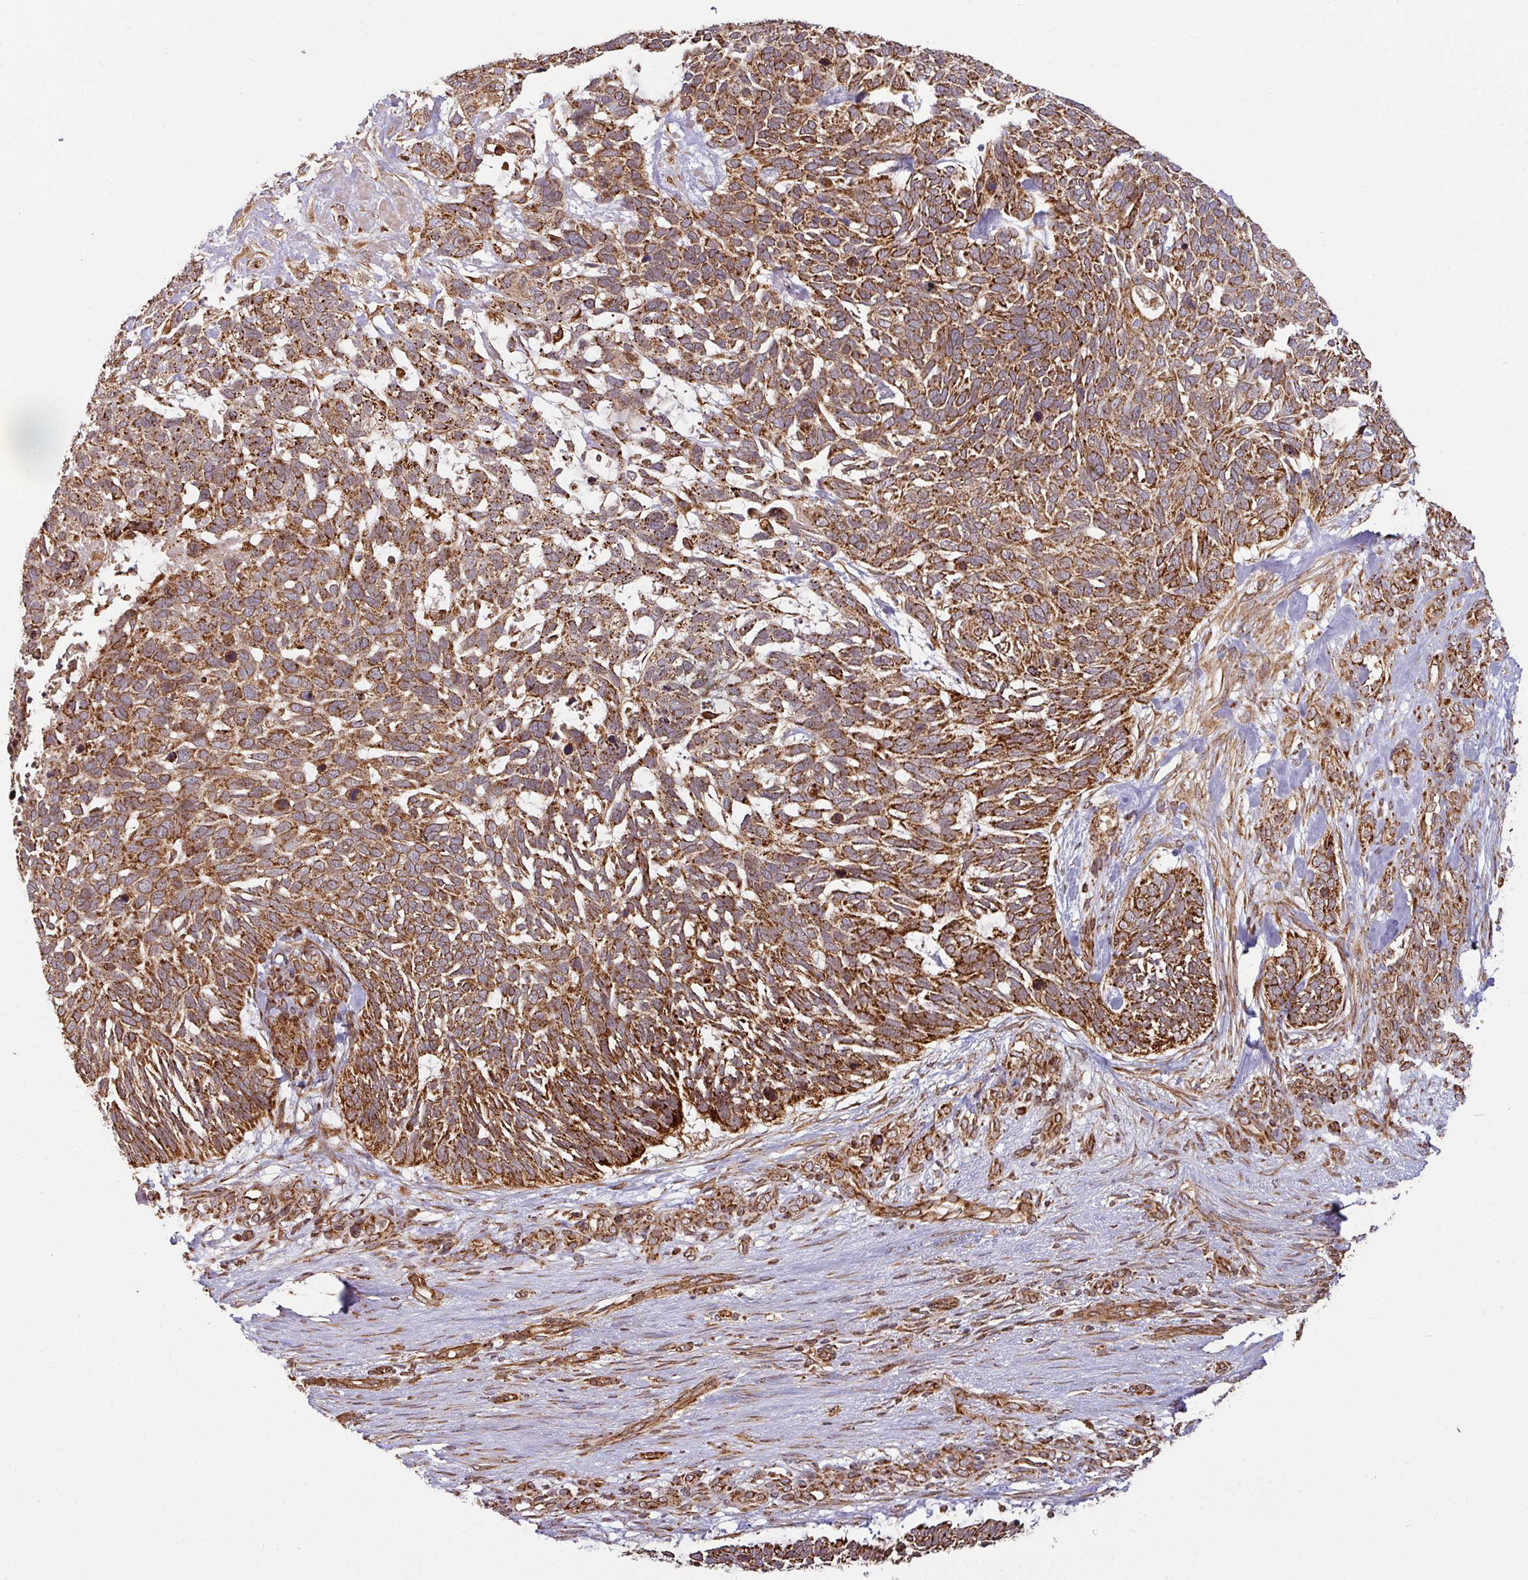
{"staining": {"intensity": "strong", "quantity": ">75%", "location": "cytoplasmic/membranous"}, "tissue": "skin cancer", "cell_type": "Tumor cells", "image_type": "cancer", "snomed": [{"axis": "morphology", "description": "Basal cell carcinoma"}, {"axis": "topography", "description": "Skin"}], "caption": "Skin cancer stained with IHC reveals strong cytoplasmic/membranous expression in about >75% of tumor cells.", "gene": "TRAP1", "patient": {"sex": "male", "age": 88}}